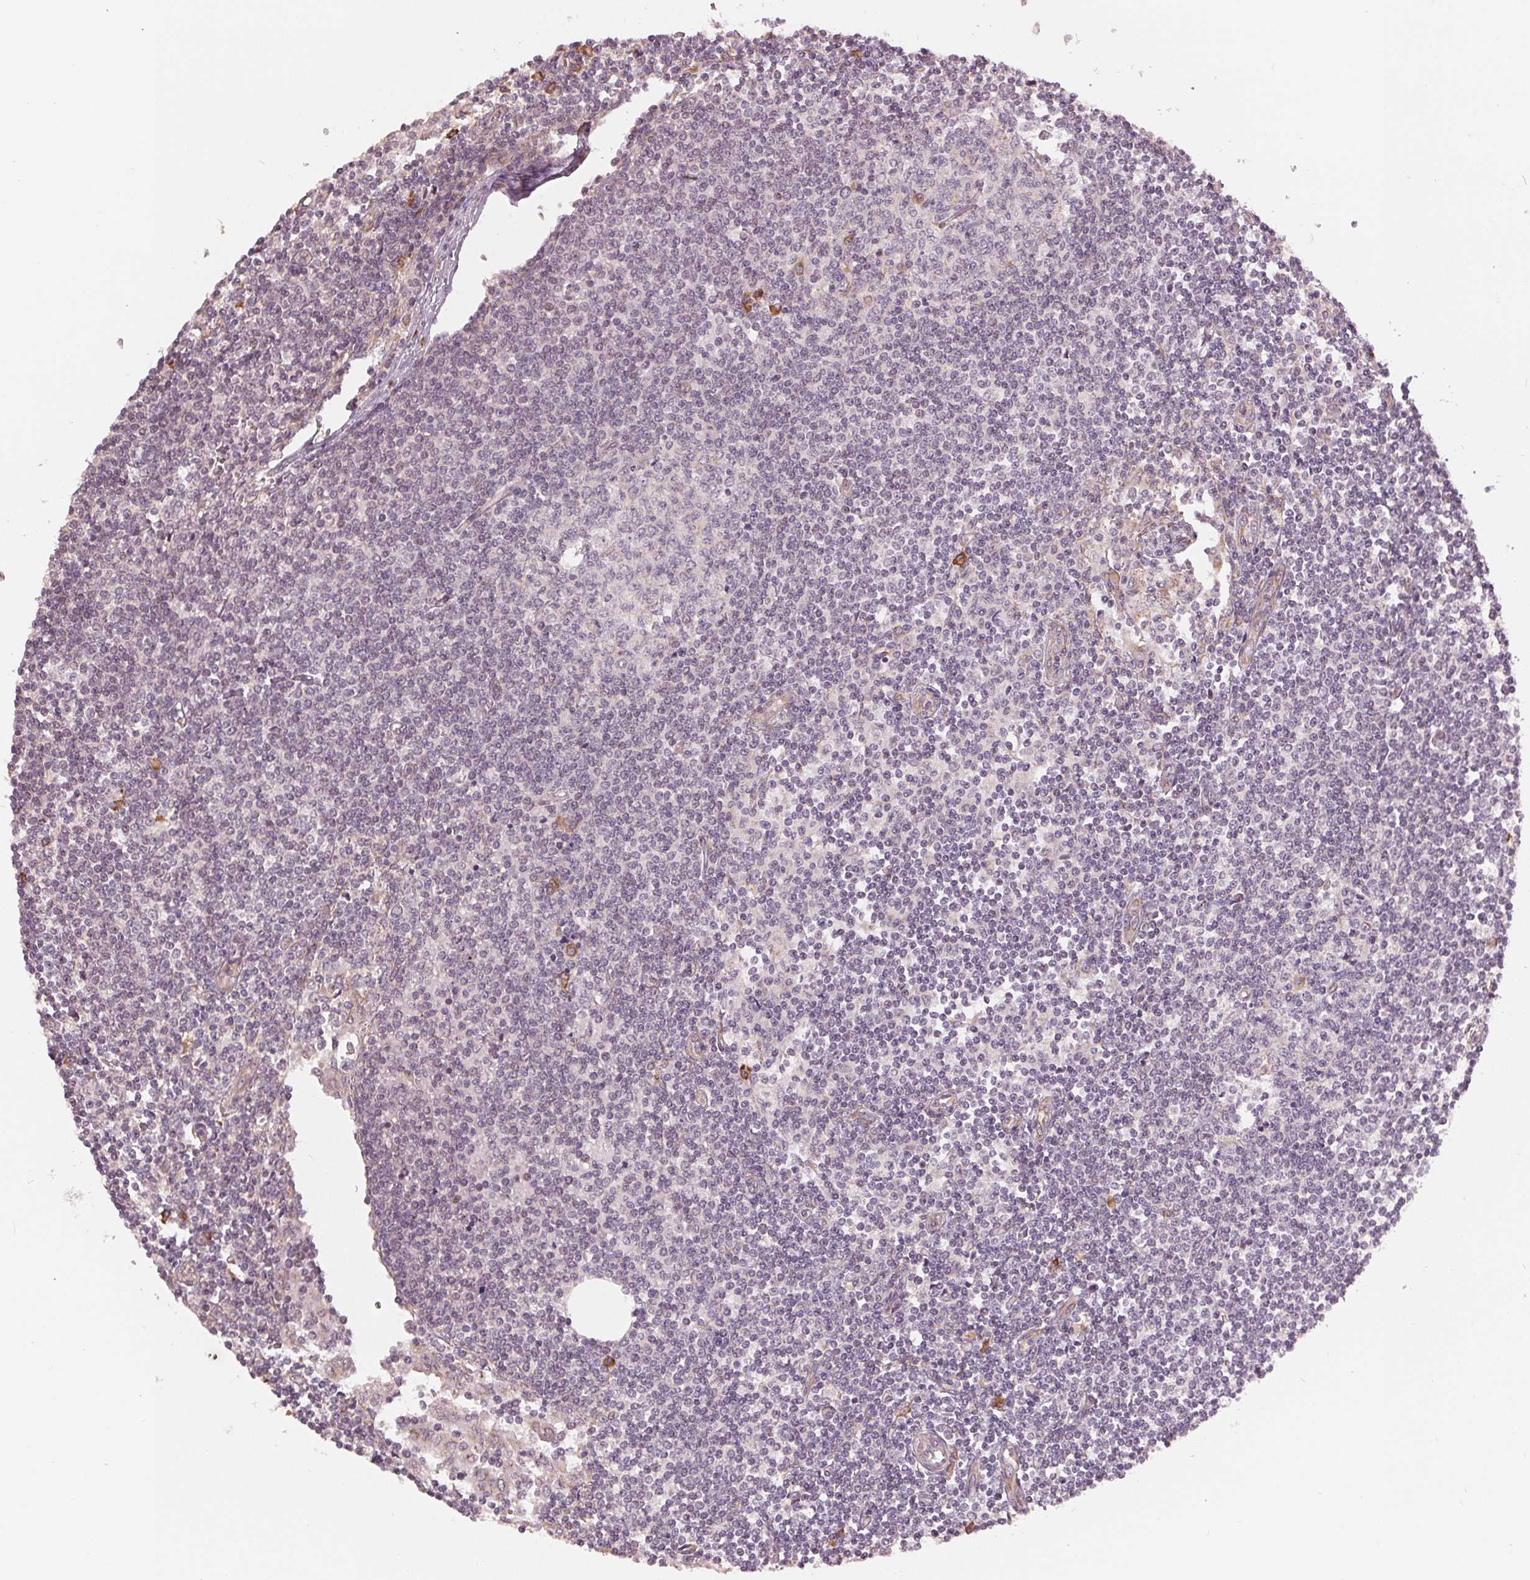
{"staining": {"intensity": "negative", "quantity": "none", "location": "none"}, "tissue": "lymph node", "cell_type": "Germinal center cells", "image_type": "normal", "snomed": [{"axis": "morphology", "description": "Normal tissue, NOS"}, {"axis": "topography", "description": "Lymph node"}], "caption": "Unremarkable lymph node was stained to show a protein in brown. There is no significant expression in germinal center cells. The staining is performed using DAB brown chromogen with nuclei counter-stained in using hematoxylin.", "gene": "SLC20A1", "patient": {"sex": "female", "age": 69}}